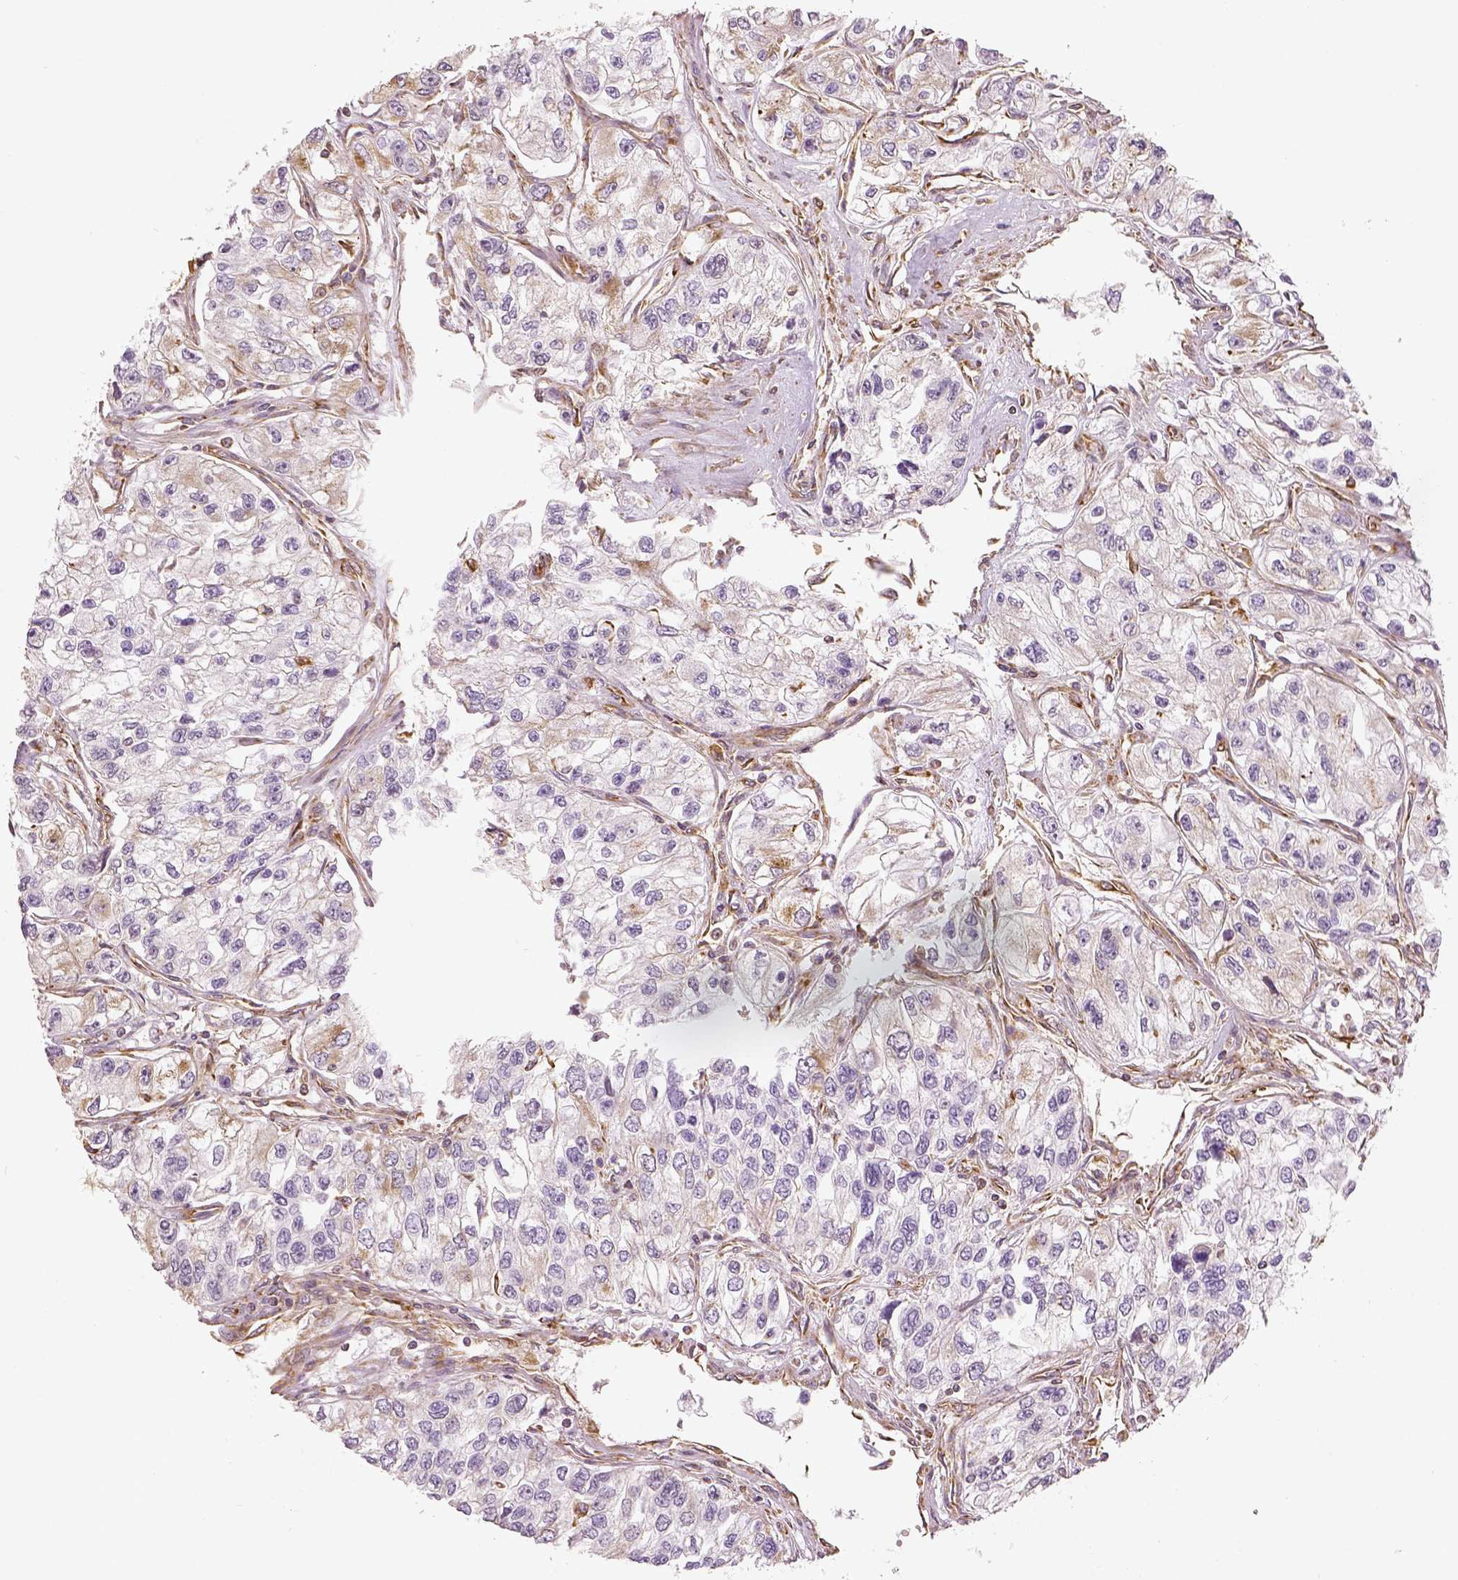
{"staining": {"intensity": "moderate", "quantity": "<25%", "location": "cytoplasmic/membranous"}, "tissue": "renal cancer", "cell_type": "Tumor cells", "image_type": "cancer", "snomed": [{"axis": "morphology", "description": "Adenocarcinoma, NOS"}, {"axis": "topography", "description": "Kidney"}], "caption": "Renal cancer (adenocarcinoma) stained with immunohistochemistry (IHC) shows moderate cytoplasmic/membranous positivity in approximately <25% of tumor cells.", "gene": "PGAM5", "patient": {"sex": "female", "age": 59}}